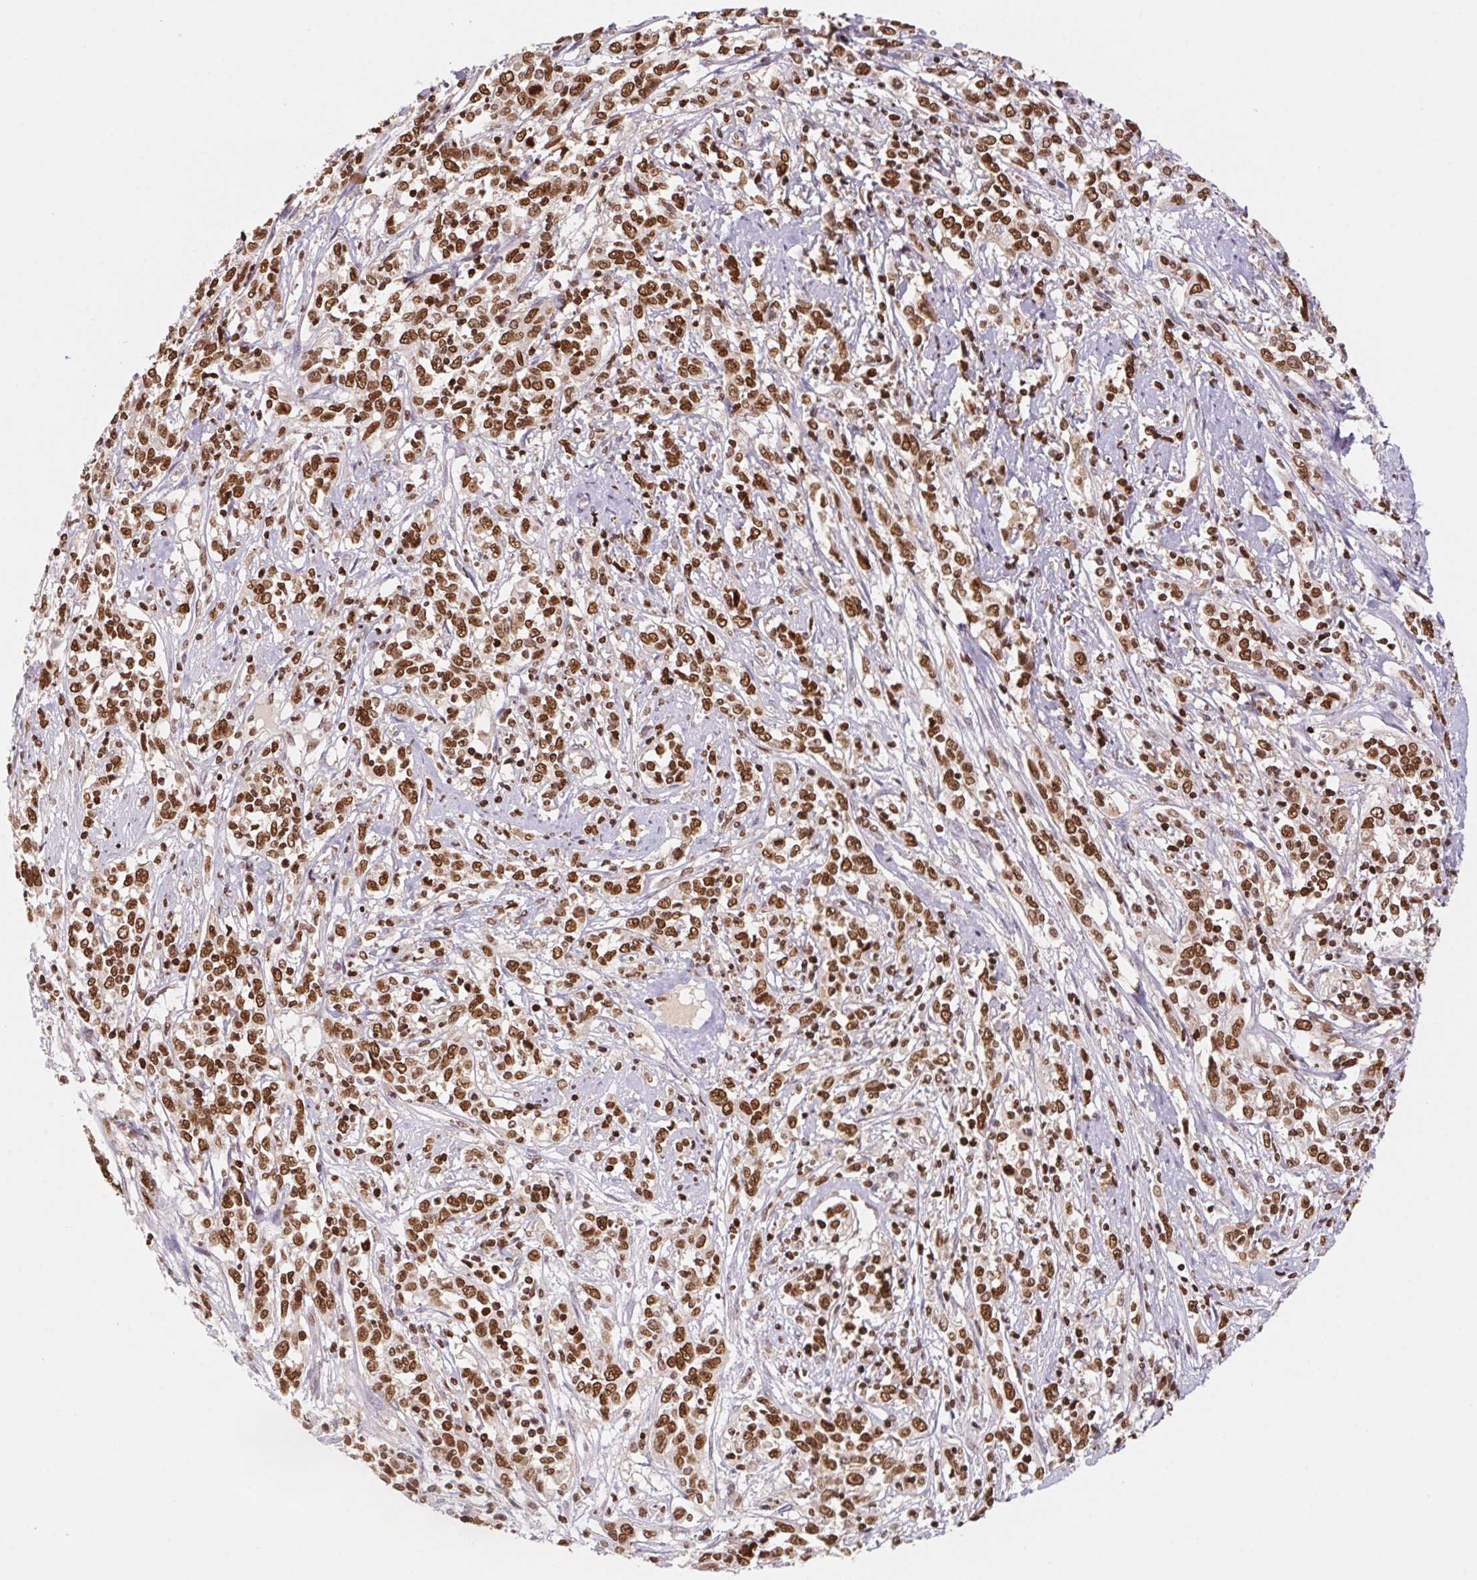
{"staining": {"intensity": "strong", "quantity": ">75%", "location": "nuclear"}, "tissue": "cervical cancer", "cell_type": "Tumor cells", "image_type": "cancer", "snomed": [{"axis": "morphology", "description": "Adenocarcinoma, NOS"}, {"axis": "topography", "description": "Cervix"}], "caption": "About >75% of tumor cells in cervical adenocarcinoma show strong nuclear protein expression as visualized by brown immunohistochemical staining.", "gene": "POLD3", "patient": {"sex": "female", "age": 40}}